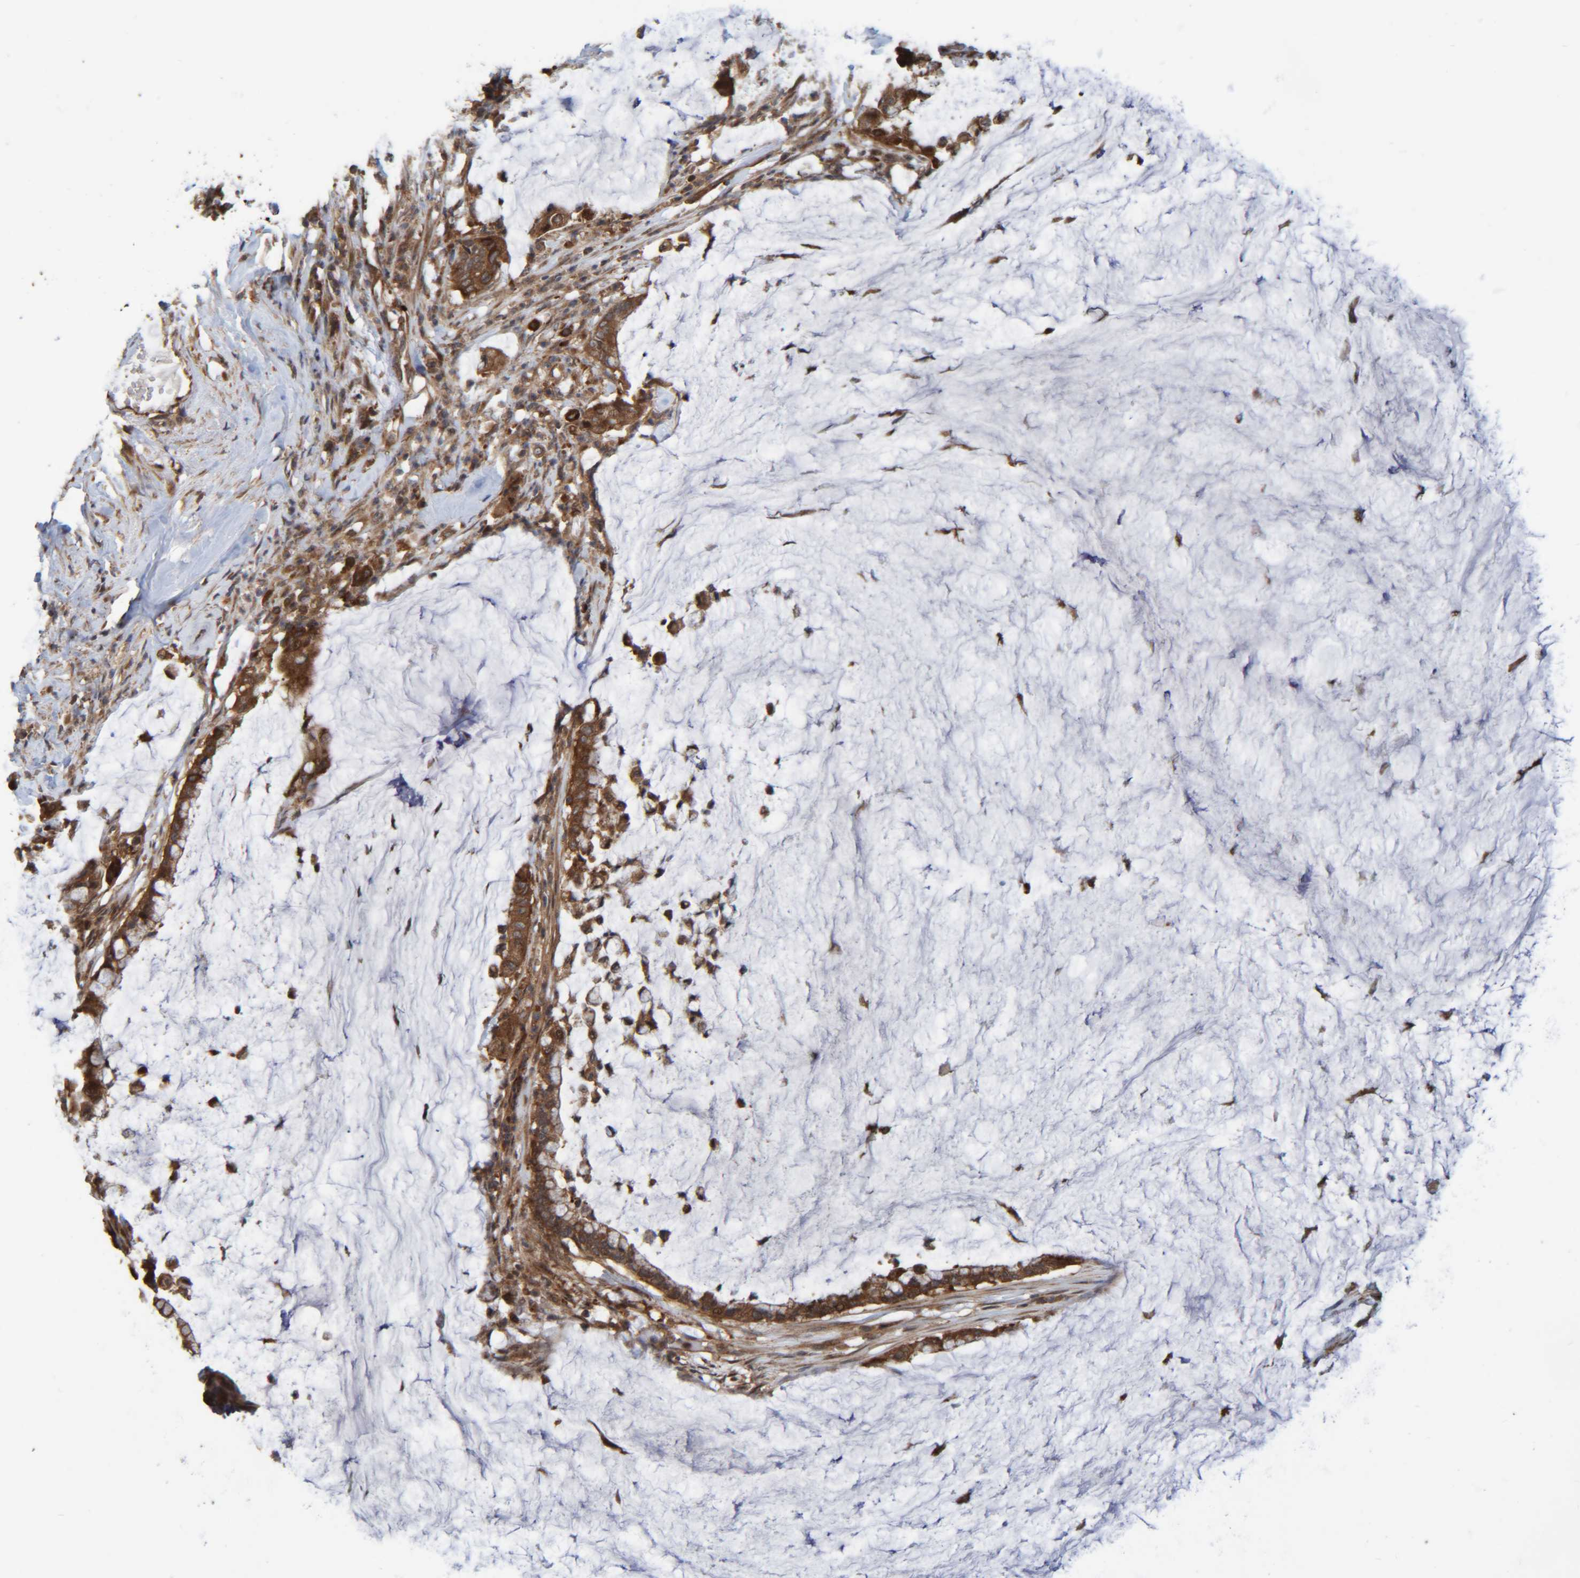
{"staining": {"intensity": "strong", "quantity": ">75%", "location": "cytoplasmic/membranous"}, "tissue": "pancreatic cancer", "cell_type": "Tumor cells", "image_type": "cancer", "snomed": [{"axis": "morphology", "description": "Adenocarcinoma, NOS"}, {"axis": "topography", "description": "Pancreas"}], "caption": "Immunohistochemical staining of human pancreatic cancer (adenocarcinoma) demonstrates high levels of strong cytoplasmic/membranous protein staining in approximately >75% of tumor cells.", "gene": "CCDC57", "patient": {"sex": "male", "age": 41}}